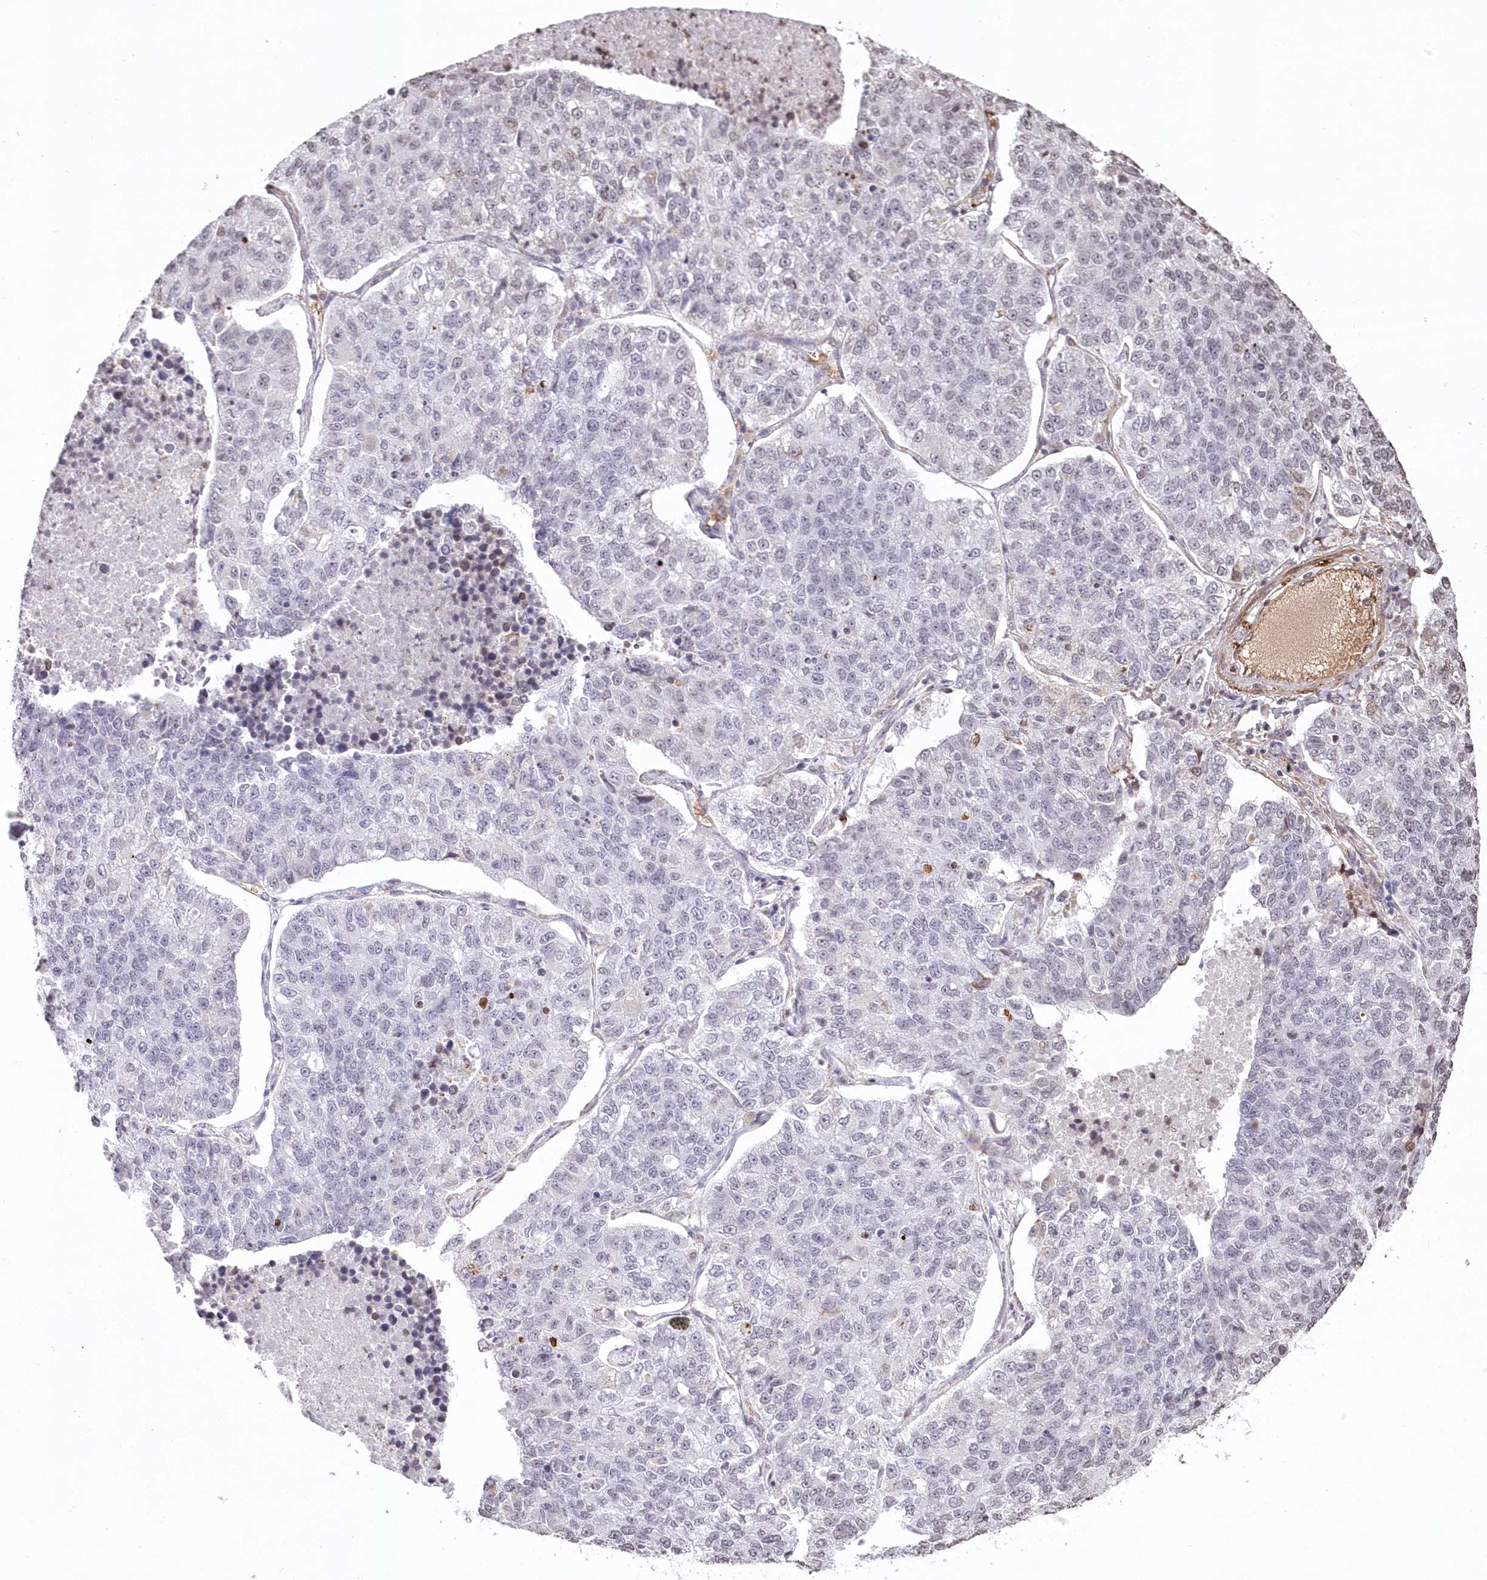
{"staining": {"intensity": "negative", "quantity": "none", "location": "none"}, "tissue": "lung cancer", "cell_type": "Tumor cells", "image_type": "cancer", "snomed": [{"axis": "morphology", "description": "Adenocarcinoma, NOS"}, {"axis": "topography", "description": "Lung"}], "caption": "Tumor cells are negative for brown protein staining in lung adenocarcinoma.", "gene": "RBM27", "patient": {"sex": "male", "age": 49}}